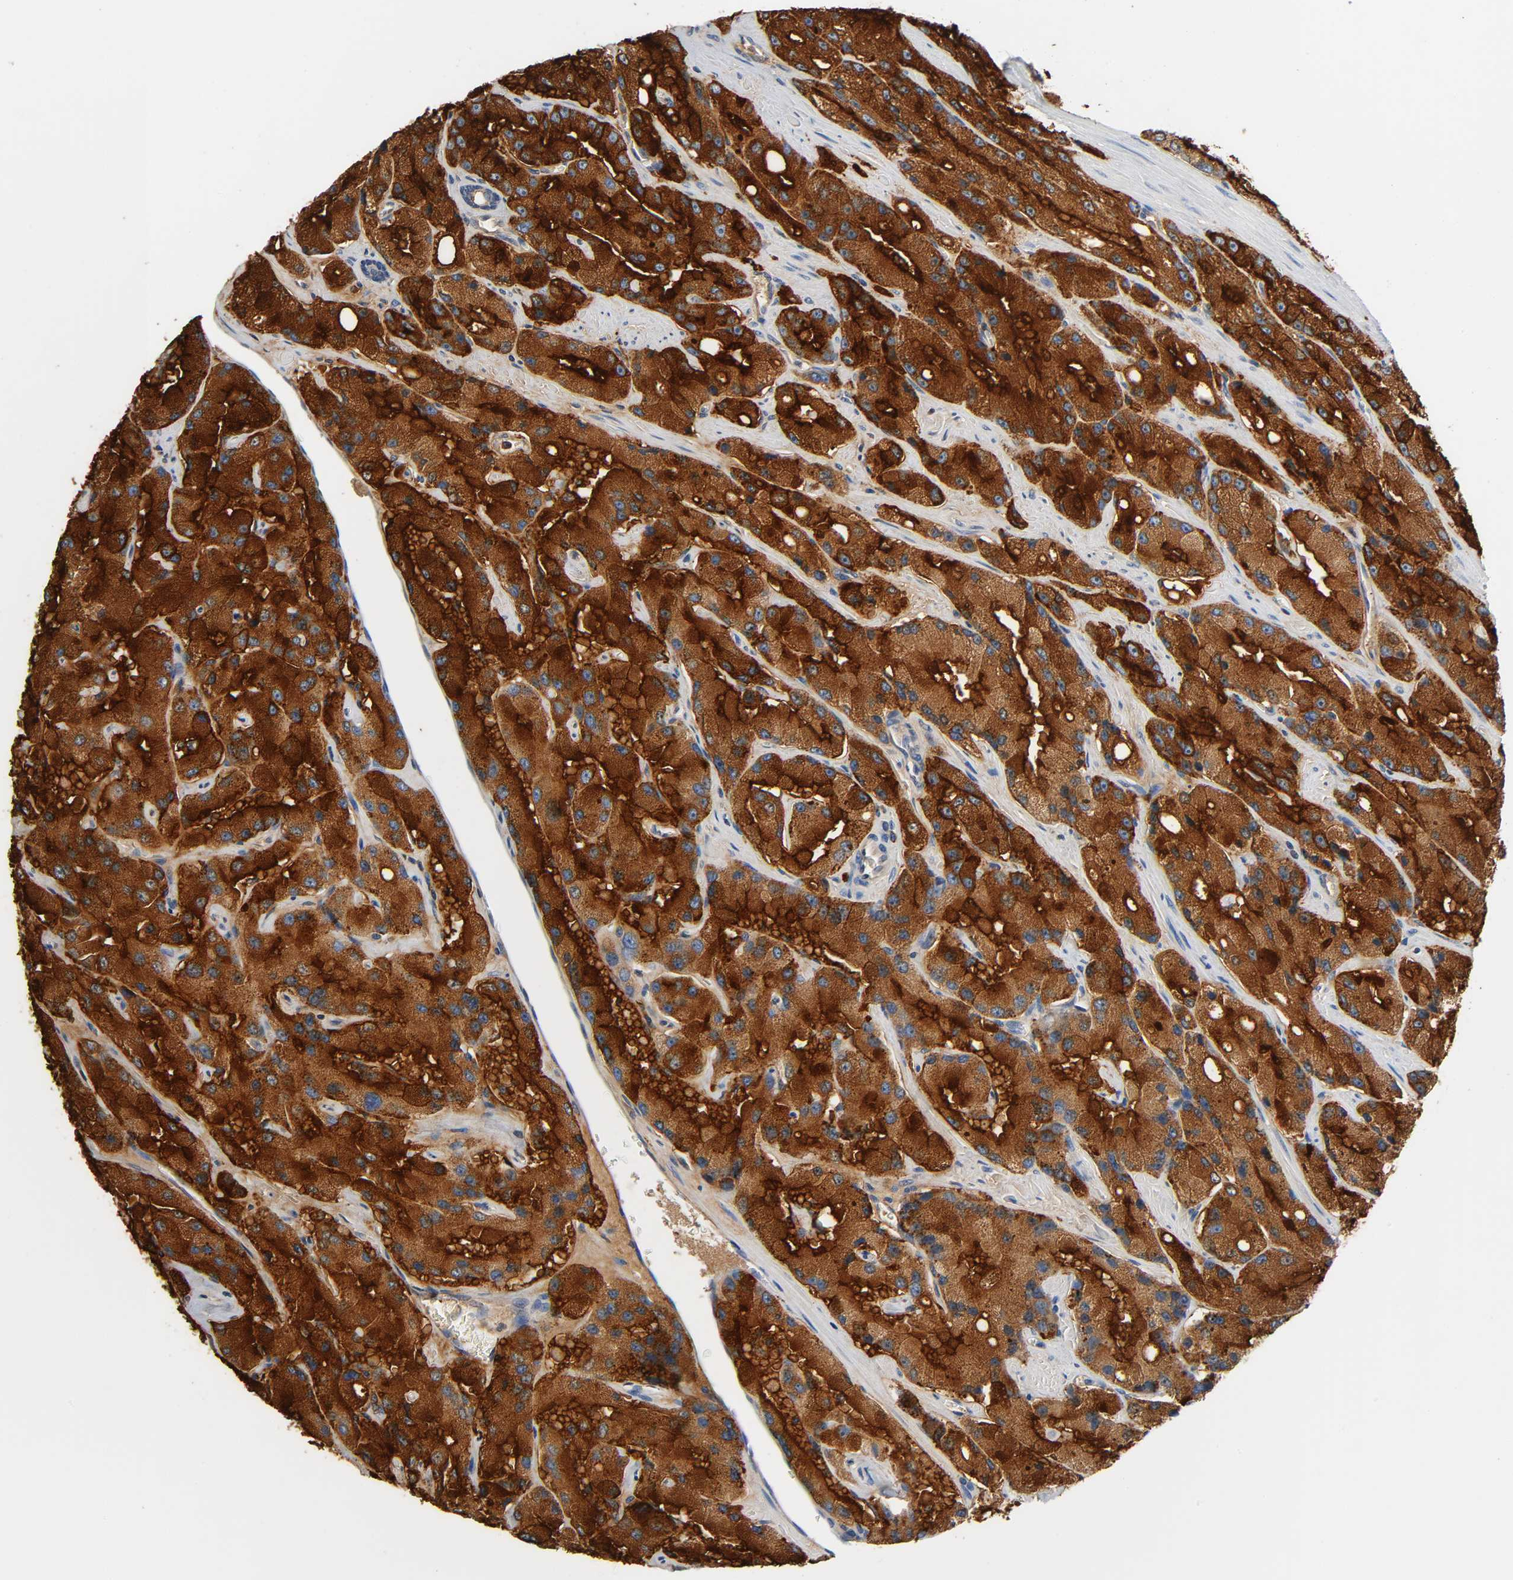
{"staining": {"intensity": "strong", "quantity": ">75%", "location": "cytoplasmic/membranous"}, "tissue": "prostate cancer", "cell_type": "Tumor cells", "image_type": "cancer", "snomed": [{"axis": "morphology", "description": "Adenocarcinoma, High grade"}, {"axis": "topography", "description": "Prostate"}], "caption": "A brown stain highlights strong cytoplasmic/membranous expression of a protein in human prostate cancer (adenocarcinoma (high-grade)) tumor cells.", "gene": "ANPEP", "patient": {"sex": "male", "age": 58}}